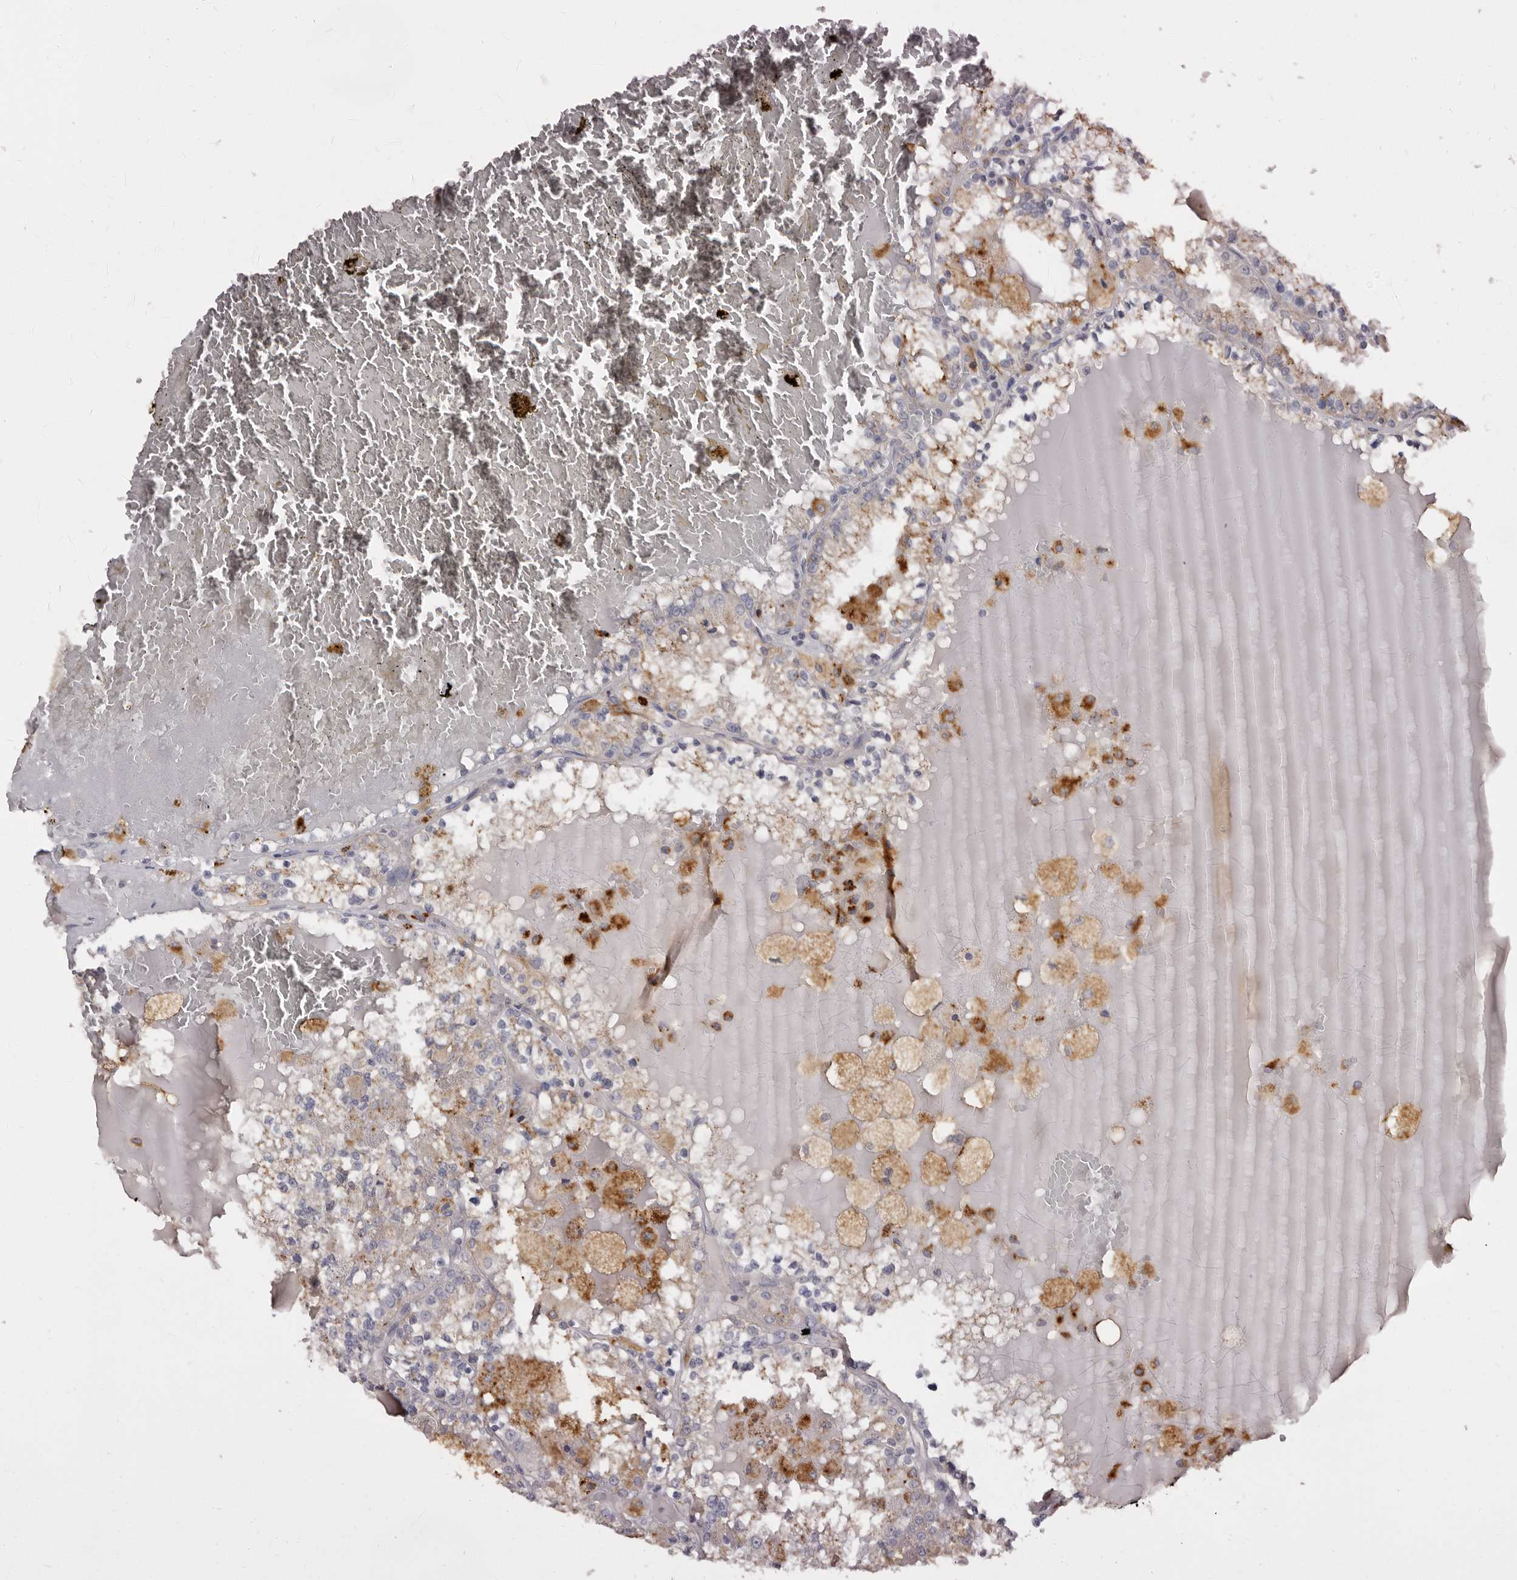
{"staining": {"intensity": "weak", "quantity": ">75%", "location": "cytoplasmic/membranous"}, "tissue": "renal cancer", "cell_type": "Tumor cells", "image_type": "cancer", "snomed": [{"axis": "morphology", "description": "Adenocarcinoma, NOS"}, {"axis": "topography", "description": "Kidney"}], "caption": "The image displays immunohistochemical staining of renal cancer (adenocarcinoma). There is weak cytoplasmic/membranous positivity is present in approximately >75% of tumor cells.", "gene": "DAP", "patient": {"sex": "female", "age": 56}}